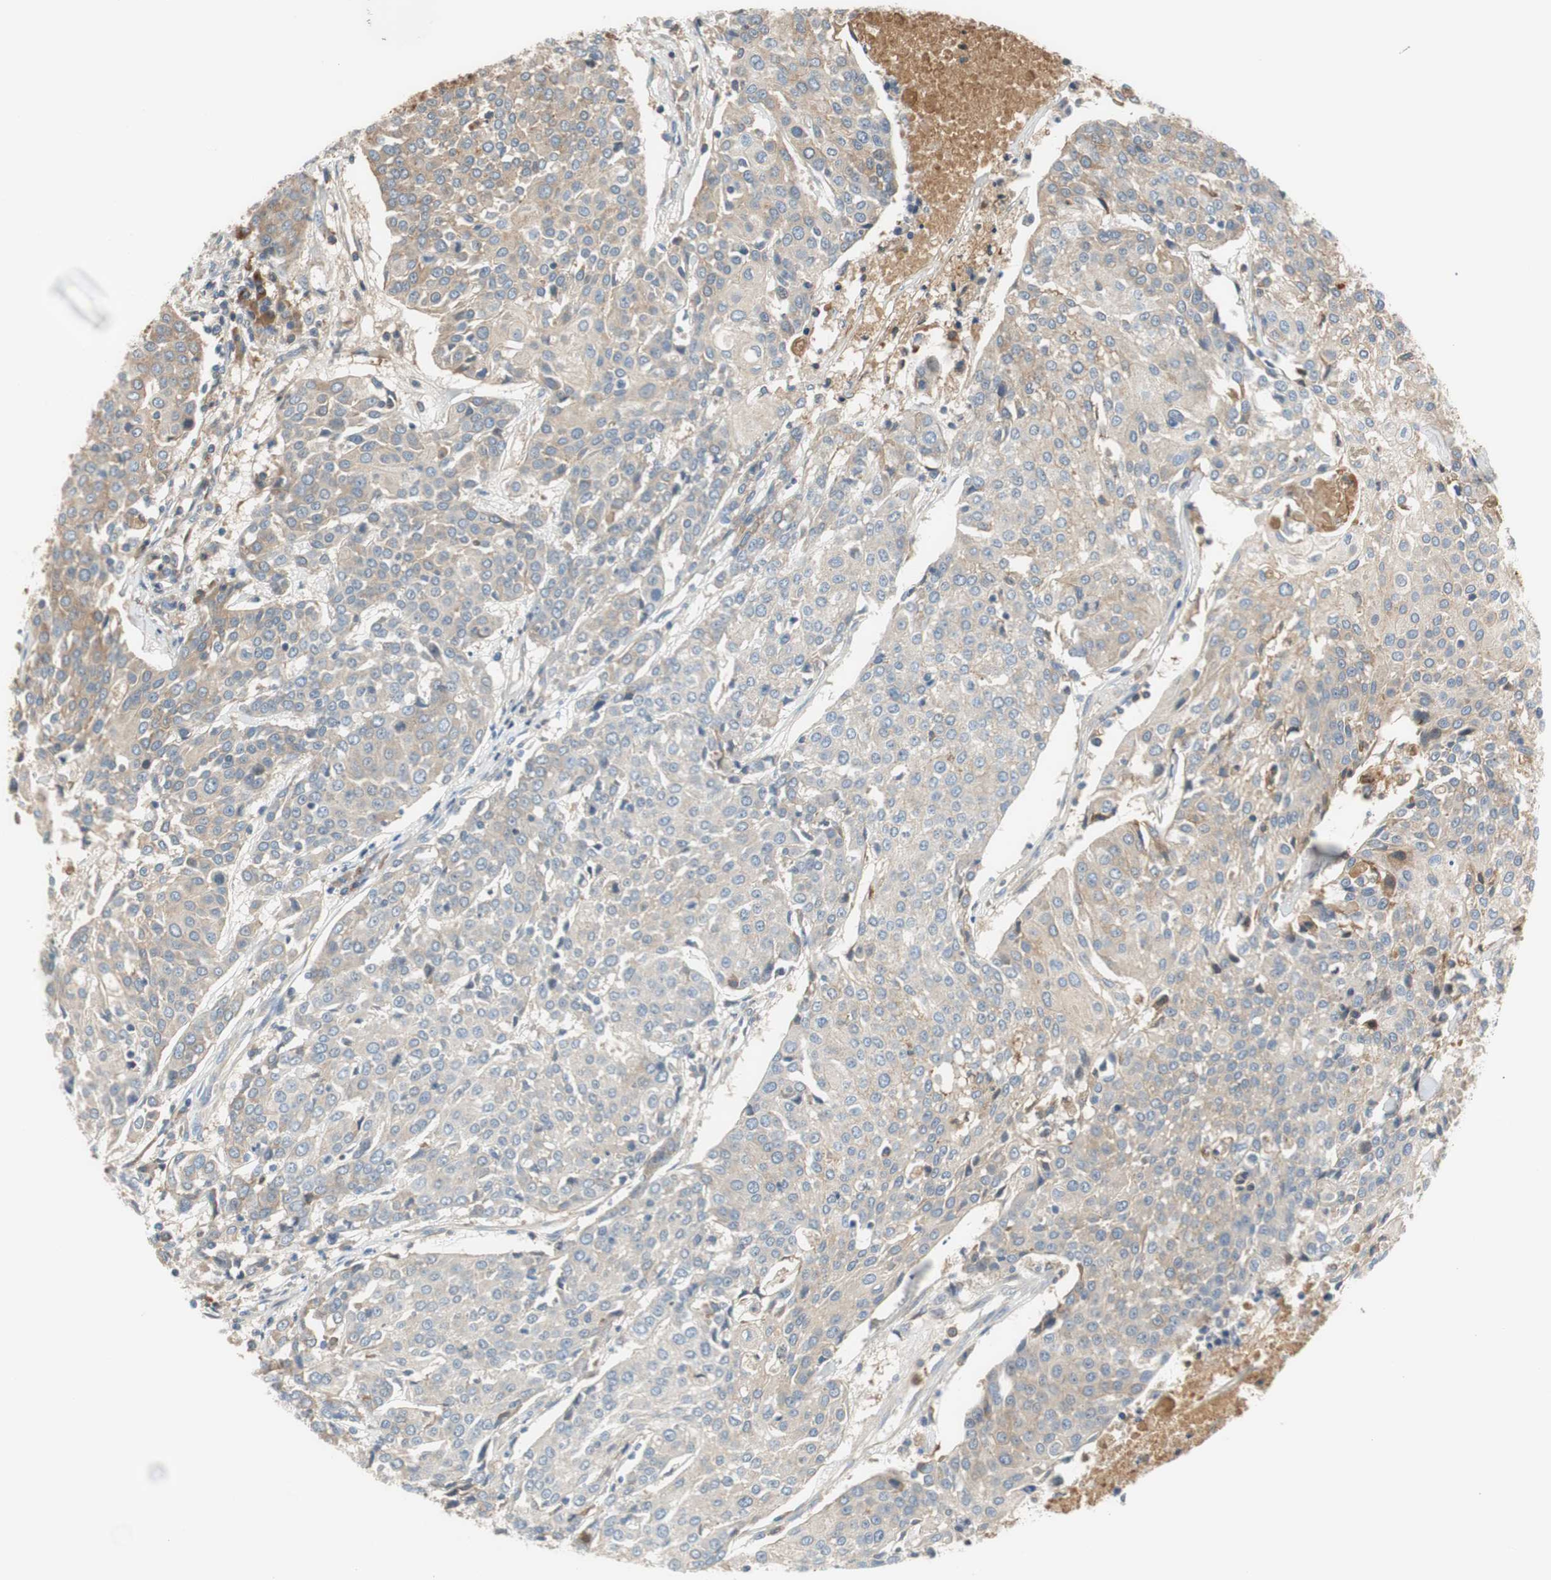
{"staining": {"intensity": "weak", "quantity": ">75%", "location": "cytoplasmic/membranous"}, "tissue": "urothelial cancer", "cell_type": "Tumor cells", "image_type": "cancer", "snomed": [{"axis": "morphology", "description": "Urothelial carcinoma, High grade"}, {"axis": "topography", "description": "Urinary bladder"}], "caption": "Immunohistochemical staining of human urothelial carcinoma (high-grade) demonstrates low levels of weak cytoplasmic/membranous expression in about >75% of tumor cells.", "gene": "C4A", "patient": {"sex": "female", "age": 85}}